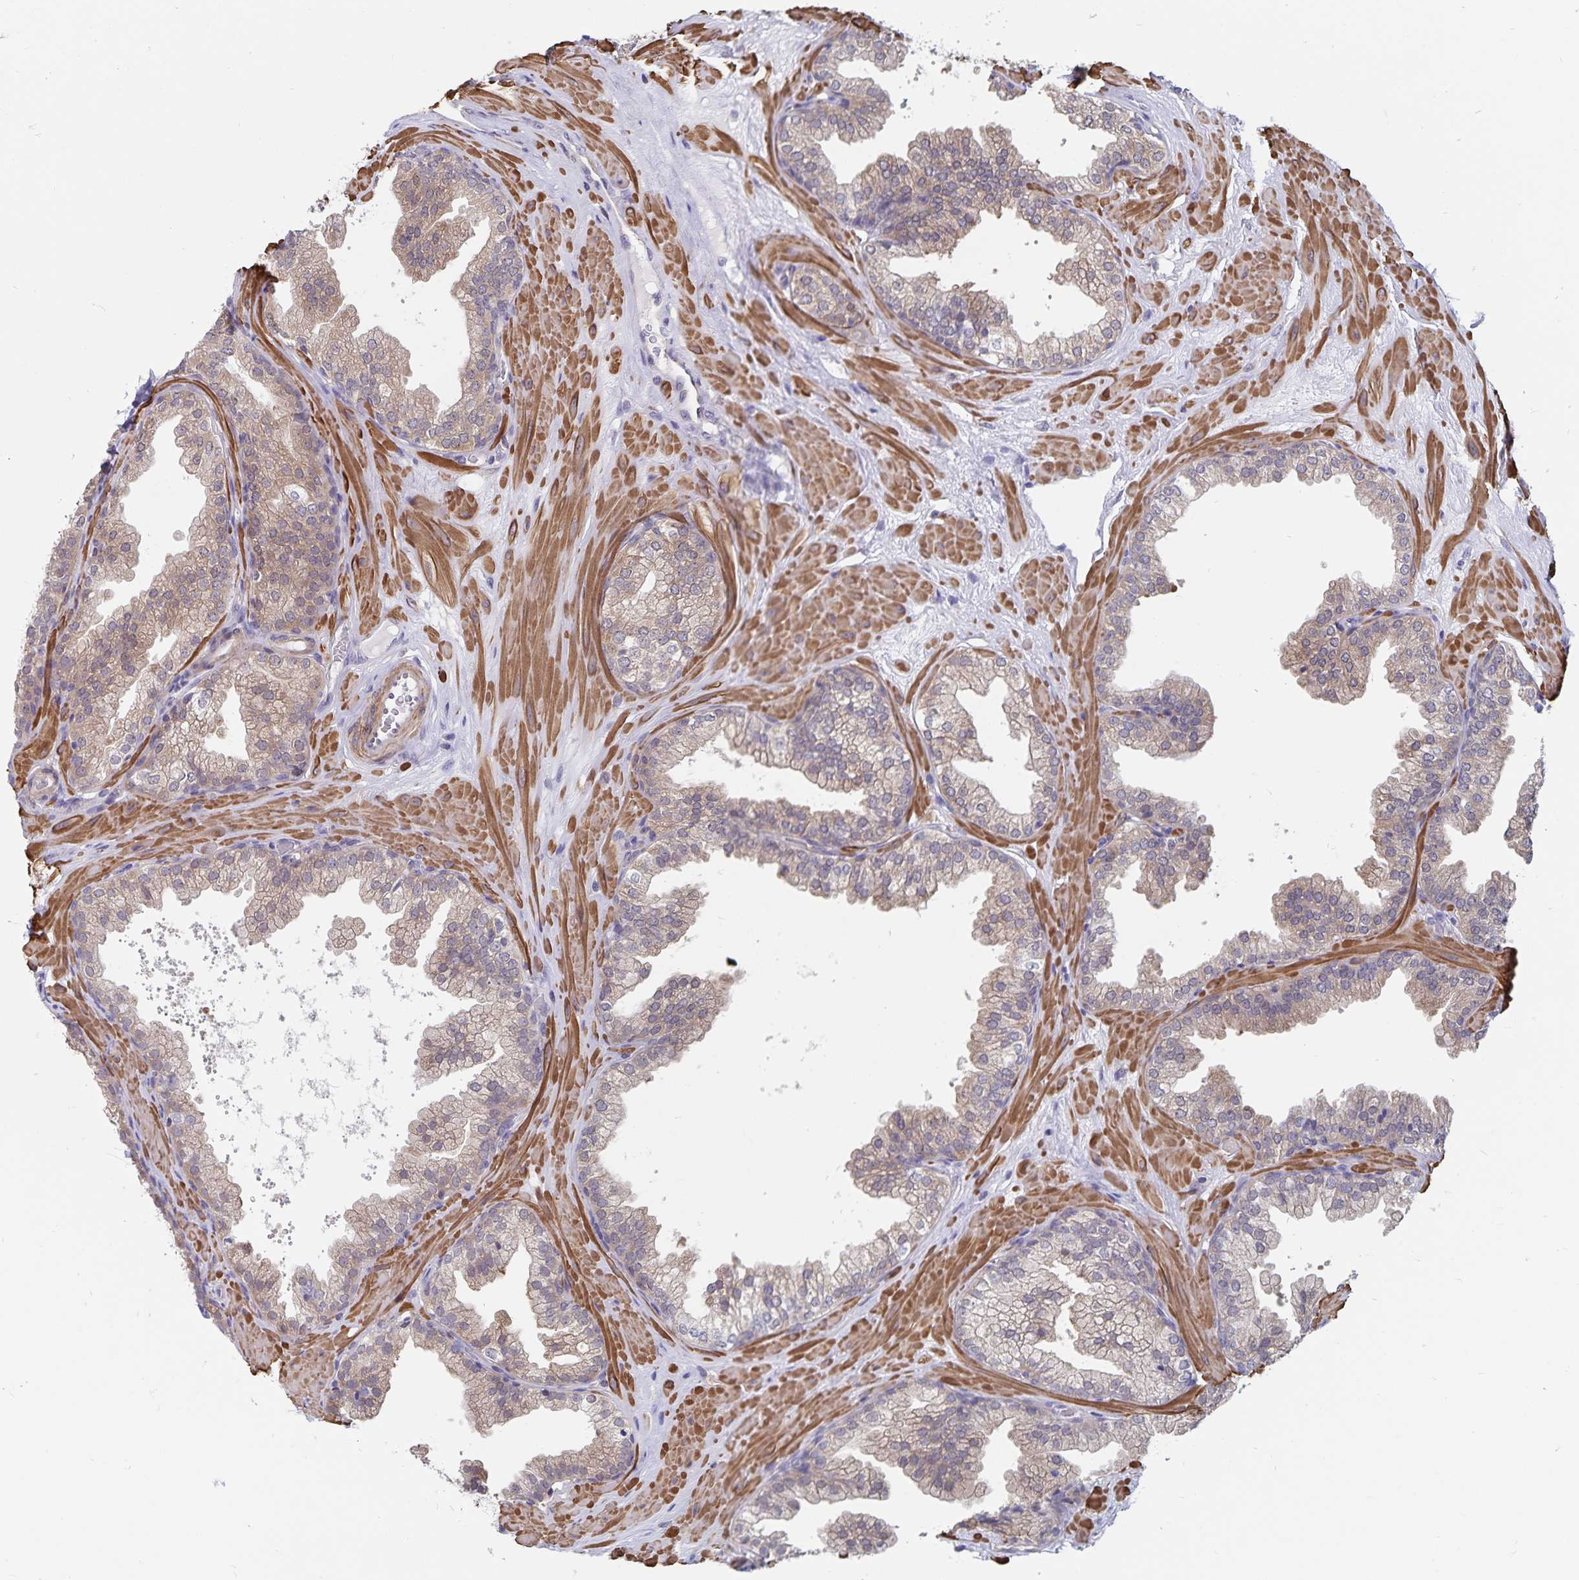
{"staining": {"intensity": "weak", "quantity": "<25%", "location": "cytoplasmic/membranous"}, "tissue": "prostate", "cell_type": "Glandular cells", "image_type": "normal", "snomed": [{"axis": "morphology", "description": "Normal tissue, NOS"}, {"axis": "topography", "description": "Prostate"}], "caption": "A high-resolution image shows immunohistochemistry (IHC) staining of benign prostate, which exhibits no significant staining in glandular cells.", "gene": "BAG6", "patient": {"sex": "male", "age": 37}}